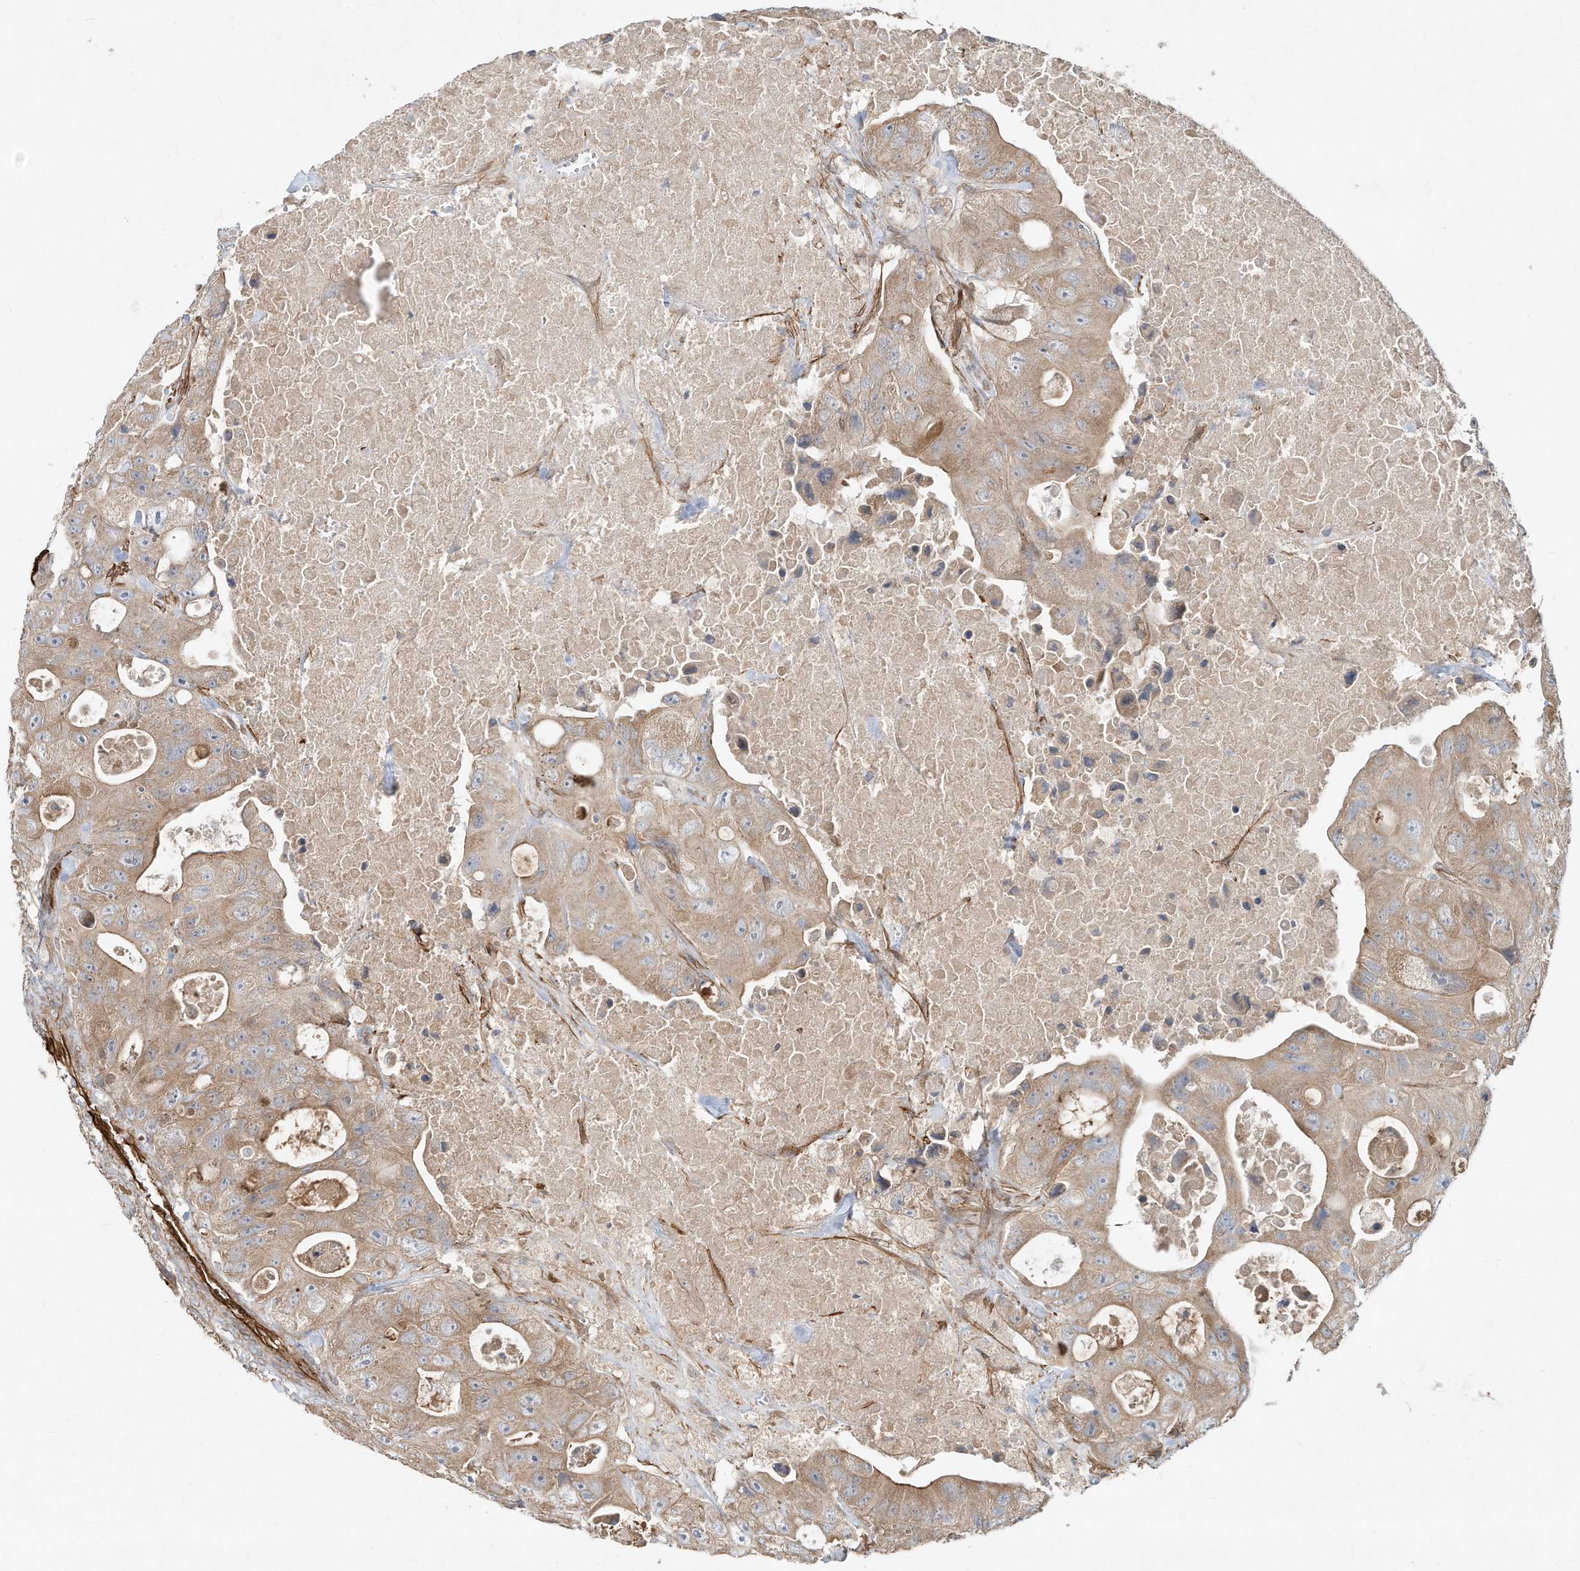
{"staining": {"intensity": "moderate", "quantity": ">75%", "location": "cytoplasmic/membranous"}, "tissue": "colorectal cancer", "cell_type": "Tumor cells", "image_type": "cancer", "snomed": [{"axis": "morphology", "description": "Adenocarcinoma, NOS"}, {"axis": "topography", "description": "Colon"}], "caption": "Moderate cytoplasmic/membranous expression is appreciated in about >75% of tumor cells in adenocarcinoma (colorectal). Nuclei are stained in blue.", "gene": "HTR5A", "patient": {"sex": "female", "age": 46}}